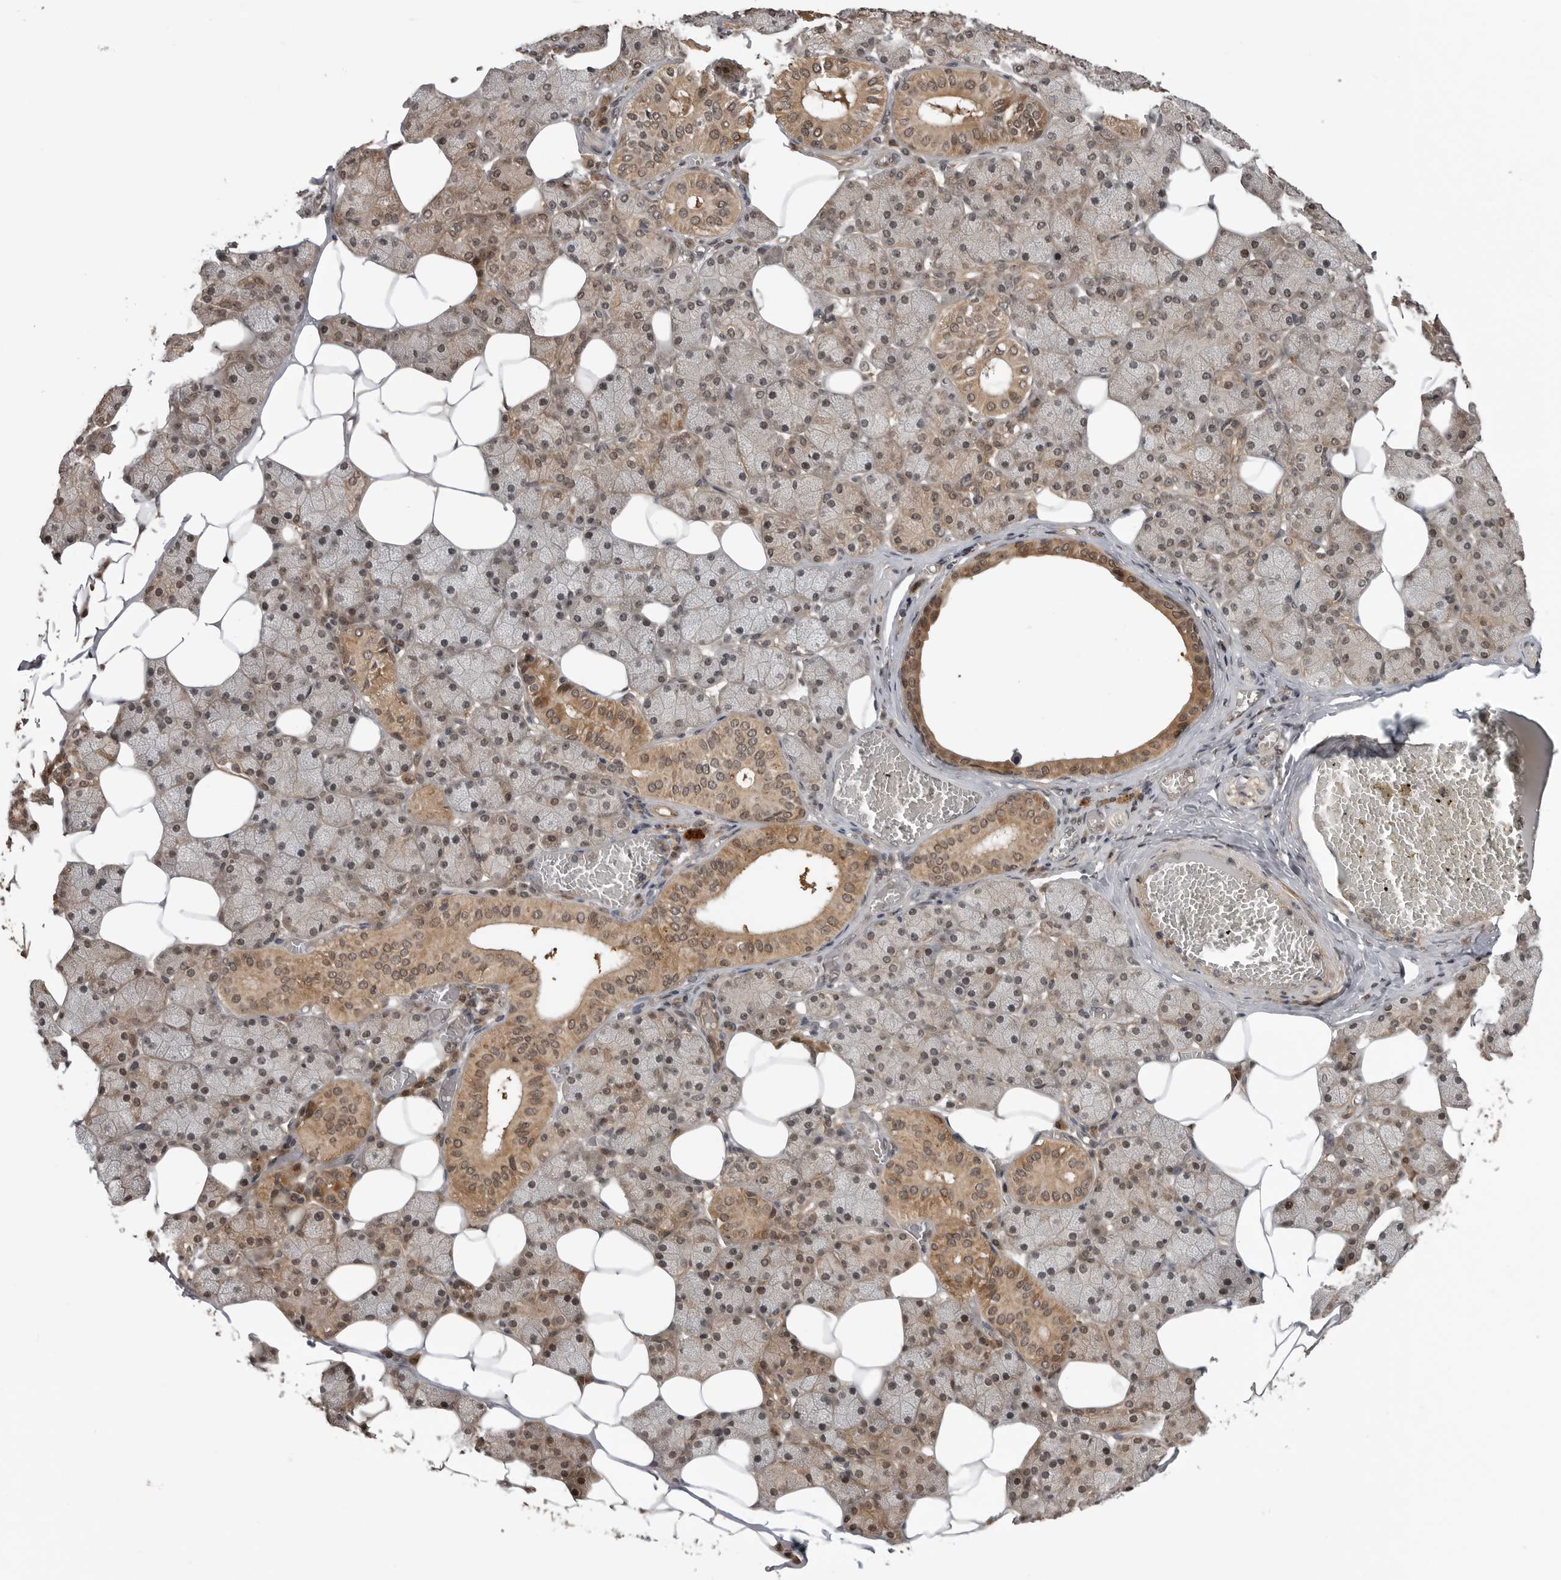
{"staining": {"intensity": "moderate", "quantity": ">75%", "location": "cytoplasmic/membranous,nuclear"}, "tissue": "salivary gland", "cell_type": "Glandular cells", "image_type": "normal", "snomed": [{"axis": "morphology", "description": "Normal tissue, NOS"}, {"axis": "topography", "description": "Salivary gland"}], "caption": "Moderate cytoplasmic/membranous,nuclear protein positivity is identified in about >75% of glandular cells in salivary gland.", "gene": "AKAP7", "patient": {"sex": "female", "age": 33}}